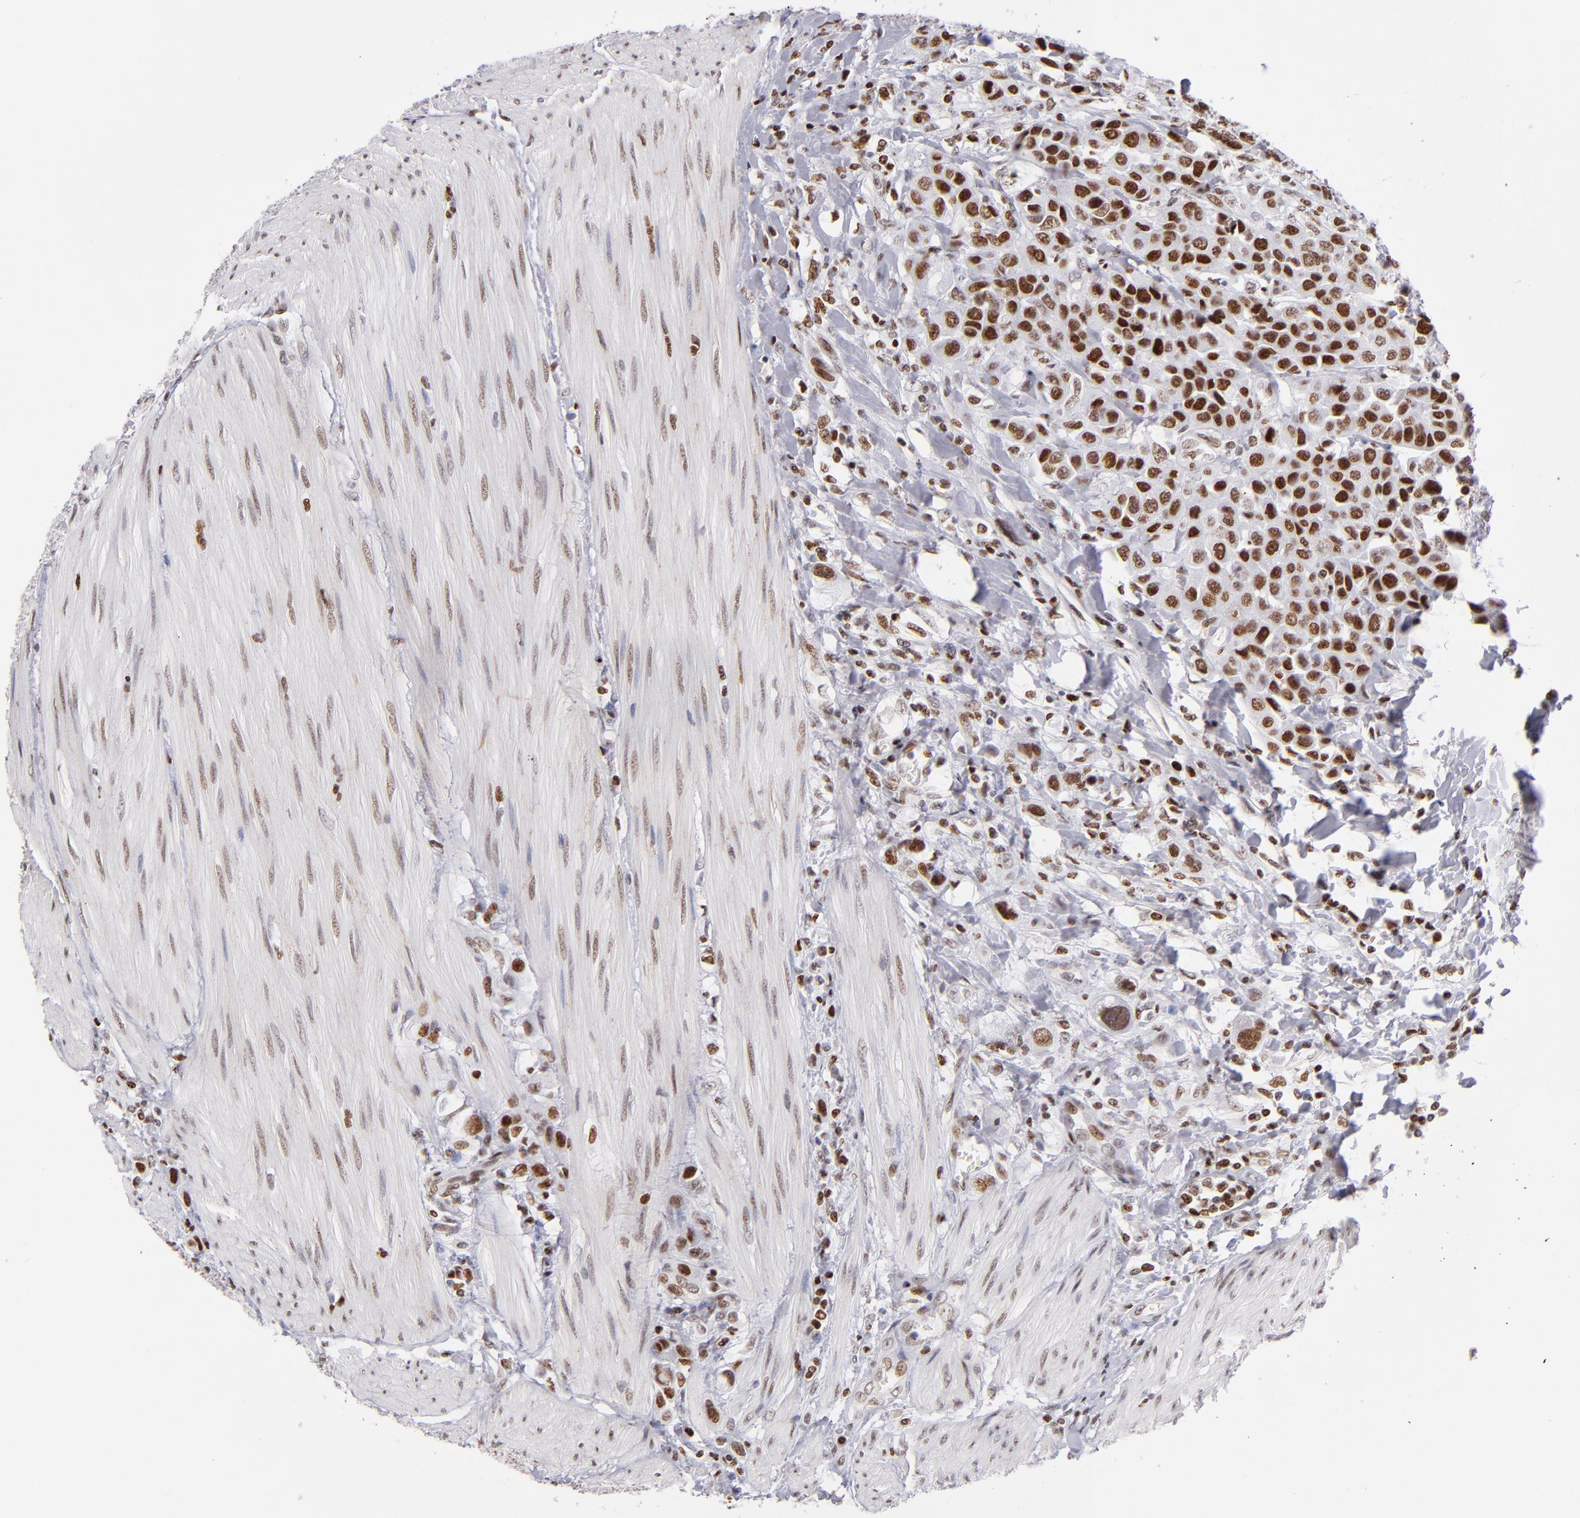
{"staining": {"intensity": "strong", "quantity": ">75%", "location": "nuclear"}, "tissue": "urothelial cancer", "cell_type": "Tumor cells", "image_type": "cancer", "snomed": [{"axis": "morphology", "description": "Urothelial carcinoma, High grade"}, {"axis": "topography", "description": "Urinary bladder"}], "caption": "A brown stain highlights strong nuclear staining of a protein in urothelial cancer tumor cells.", "gene": "POLA1", "patient": {"sex": "male", "age": 50}}